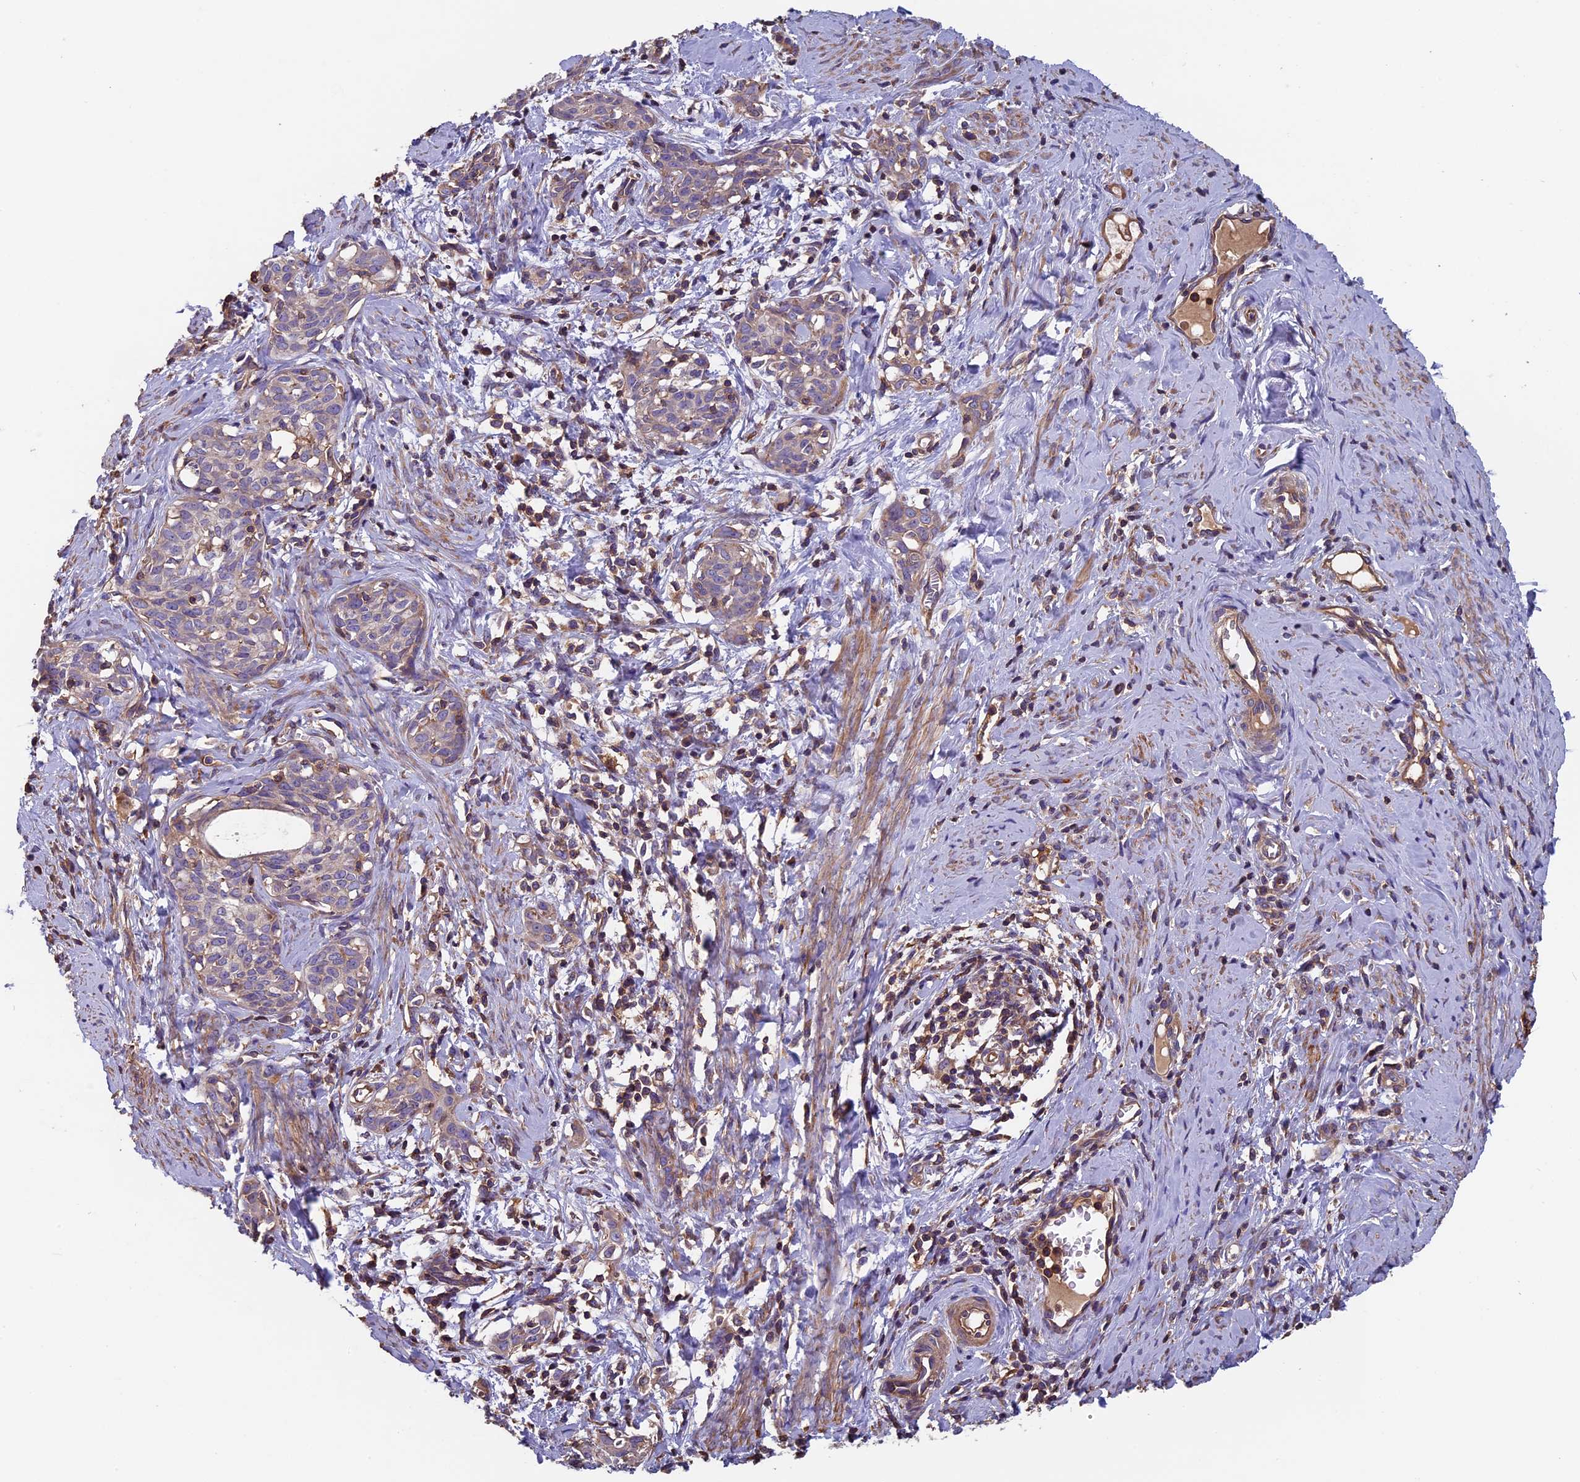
{"staining": {"intensity": "weak", "quantity": "<25%", "location": "cytoplasmic/membranous"}, "tissue": "cervical cancer", "cell_type": "Tumor cells", "image_type": "cancer", "snomed": [{"axis": "morphology", "description": "Squamous cell carcinoma, NOS"}, {"axis": "topography", "description": "Cervix"}], "caption": "Tumor cells show no significant expression in cervical cancer (squamous cell carcinoma).", "gene": "CCDC153", "patient": {"sex": "female", "age": 52}}